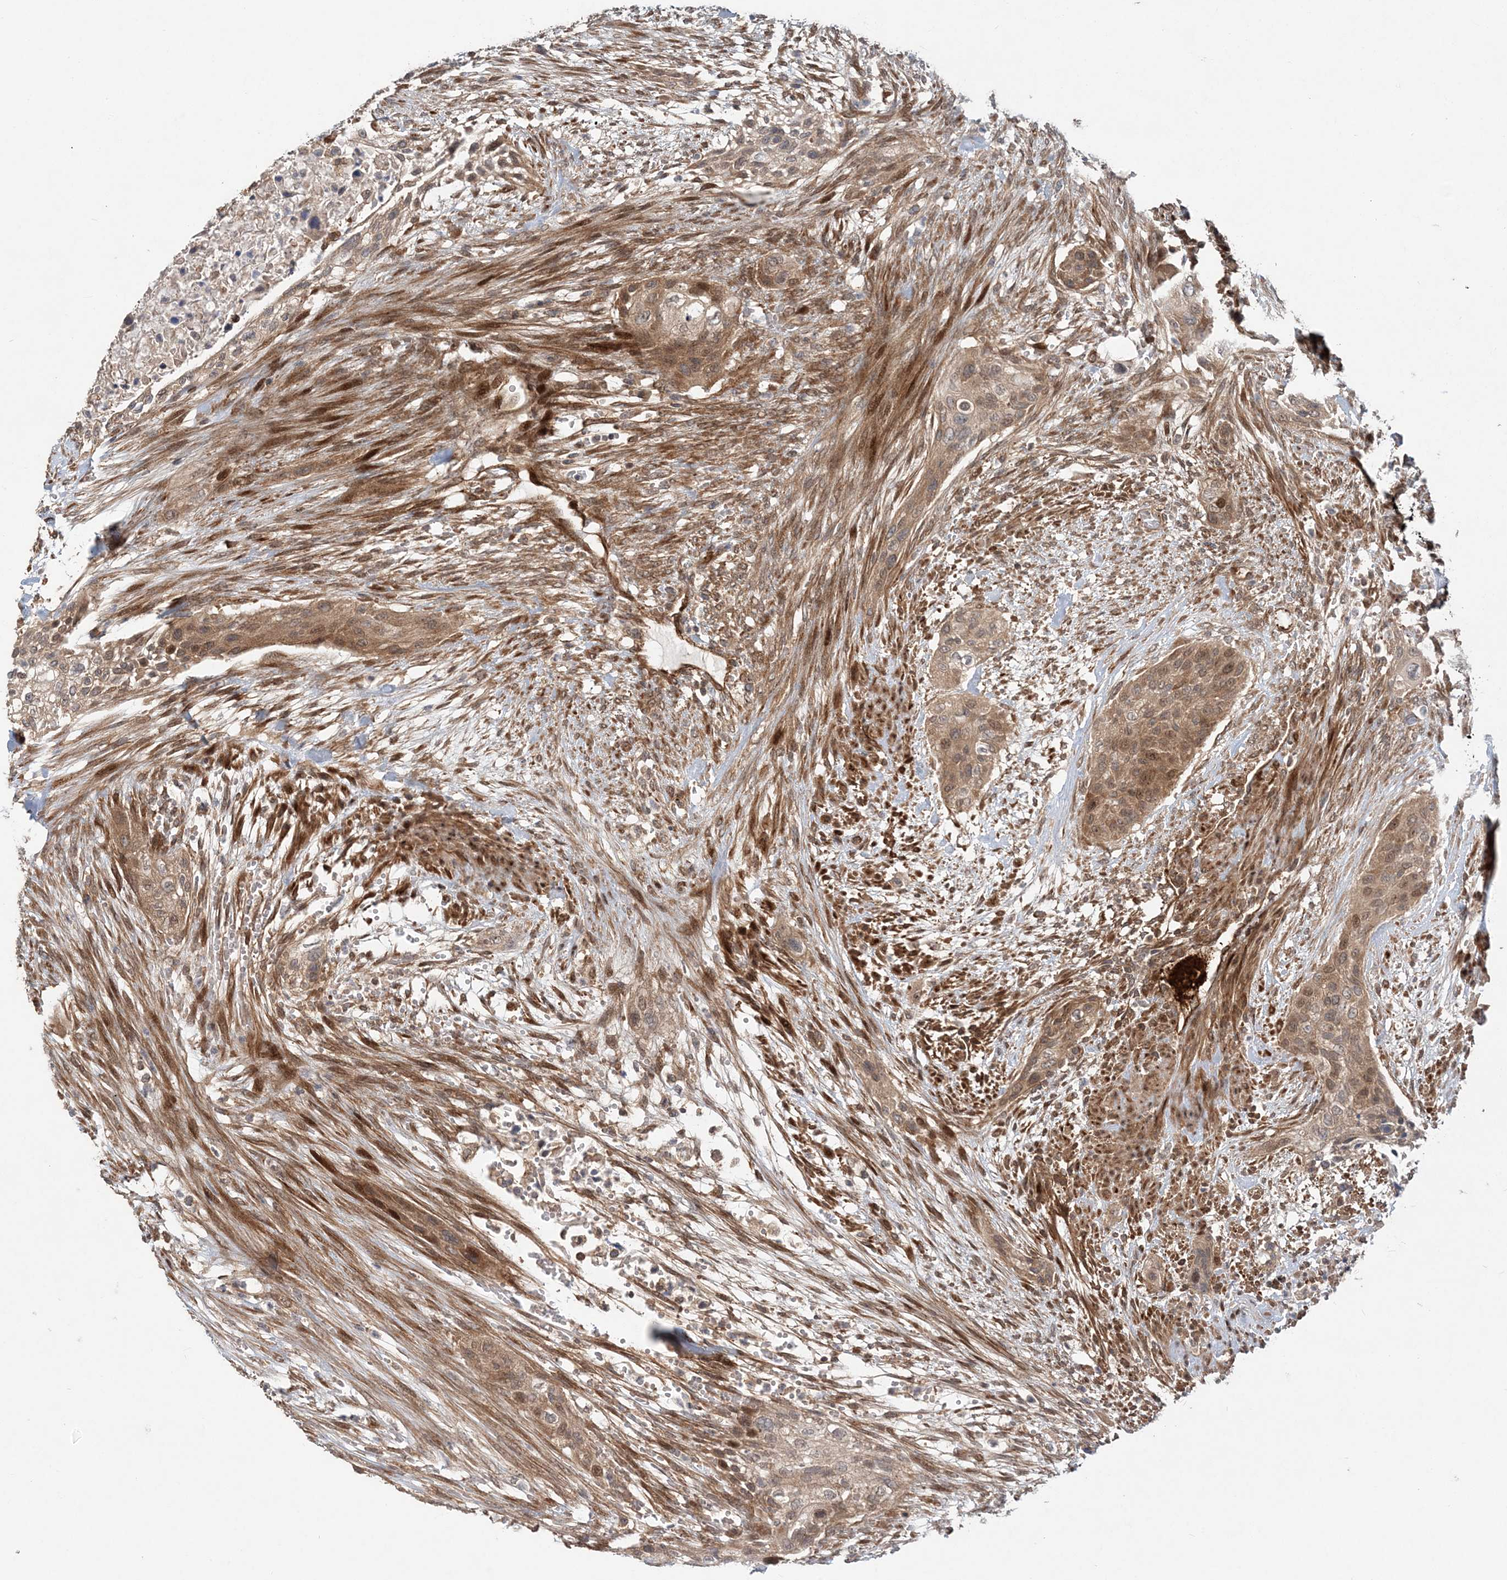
{"staining": {"intensity": "moderate", "quantity": ">75%", "location": "cytoplasmic/membranous,nuclear"}, "tissue": "urothelial cancer", "cell_type": "Tumor cells", "image_type": "cancer", "snomed": [{"axis": "morphology", "description": "Urothelial carcinoma, High grade"}, {"axis": "topography", "description": "Urinary bladder"}], "caption": "Immunohistochemistry (DAB) staining of human urothelial cancer exhibits moderate cytoplasmic/membranous and nuclear protein staining in about >75% of tumor cells. (Brightfield microscopy of DAB IHC at high magnification).", "gene": "GEMIN5", "patient": {"sex": "male", "age": 35}}